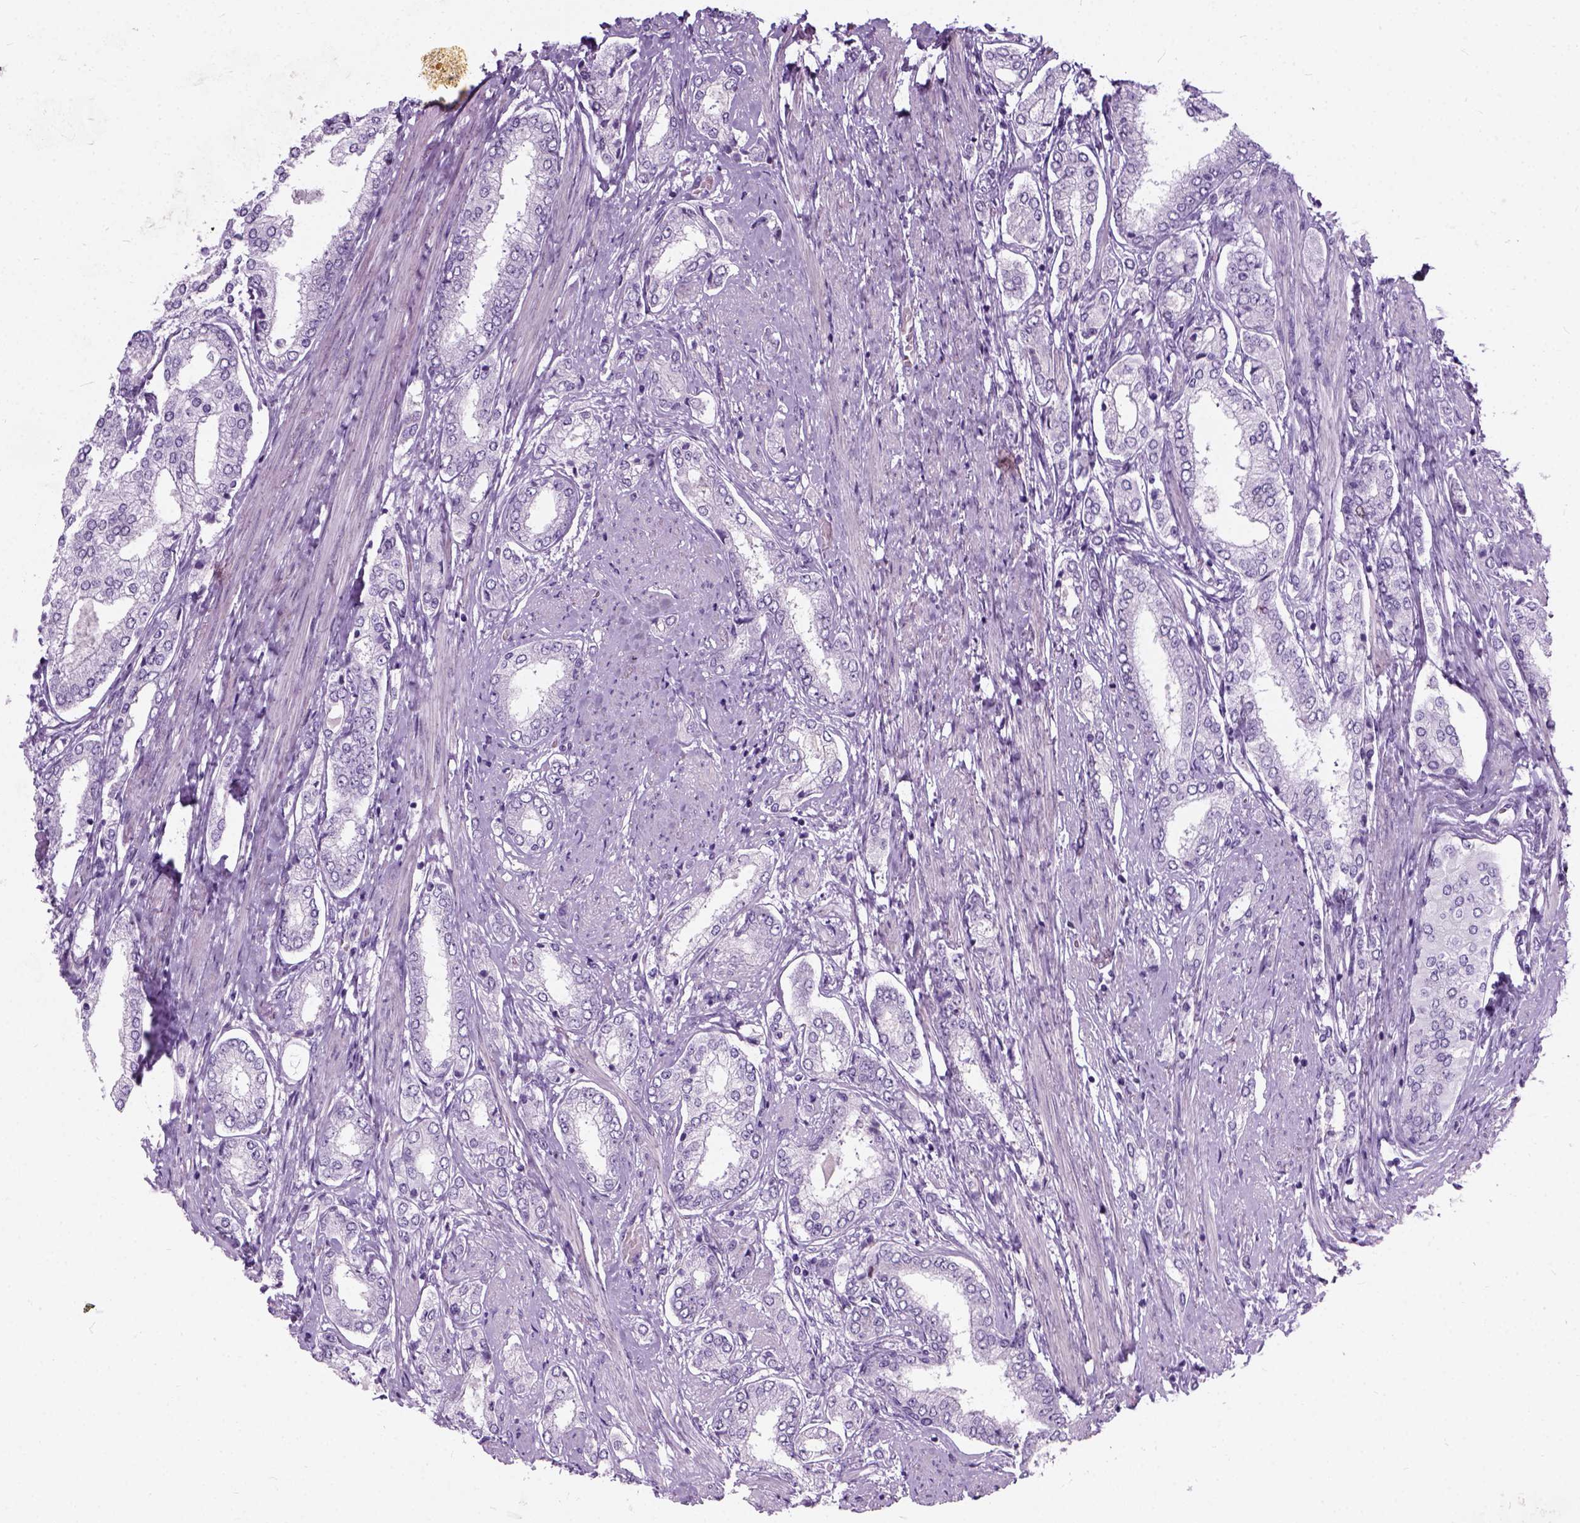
{"staining": {"intensity": "negative", "quantity": "none", "location": "none"}, "tissue": "prostate cancer", "cell_type": "Tumor cells", "image_type": "cancer", "snomed": [{"axis": "morphology", "description": "Adenocarcinoma, NOS"}, {"axis": "topography", "description": "Prostate"}], "caption": "Prostate cancer (adenocarcinoma) stained for a protein using IHC shows no staining tumor cells.", "gene": "AXDND1", "patient": {"sex": "male", "age": 63}}